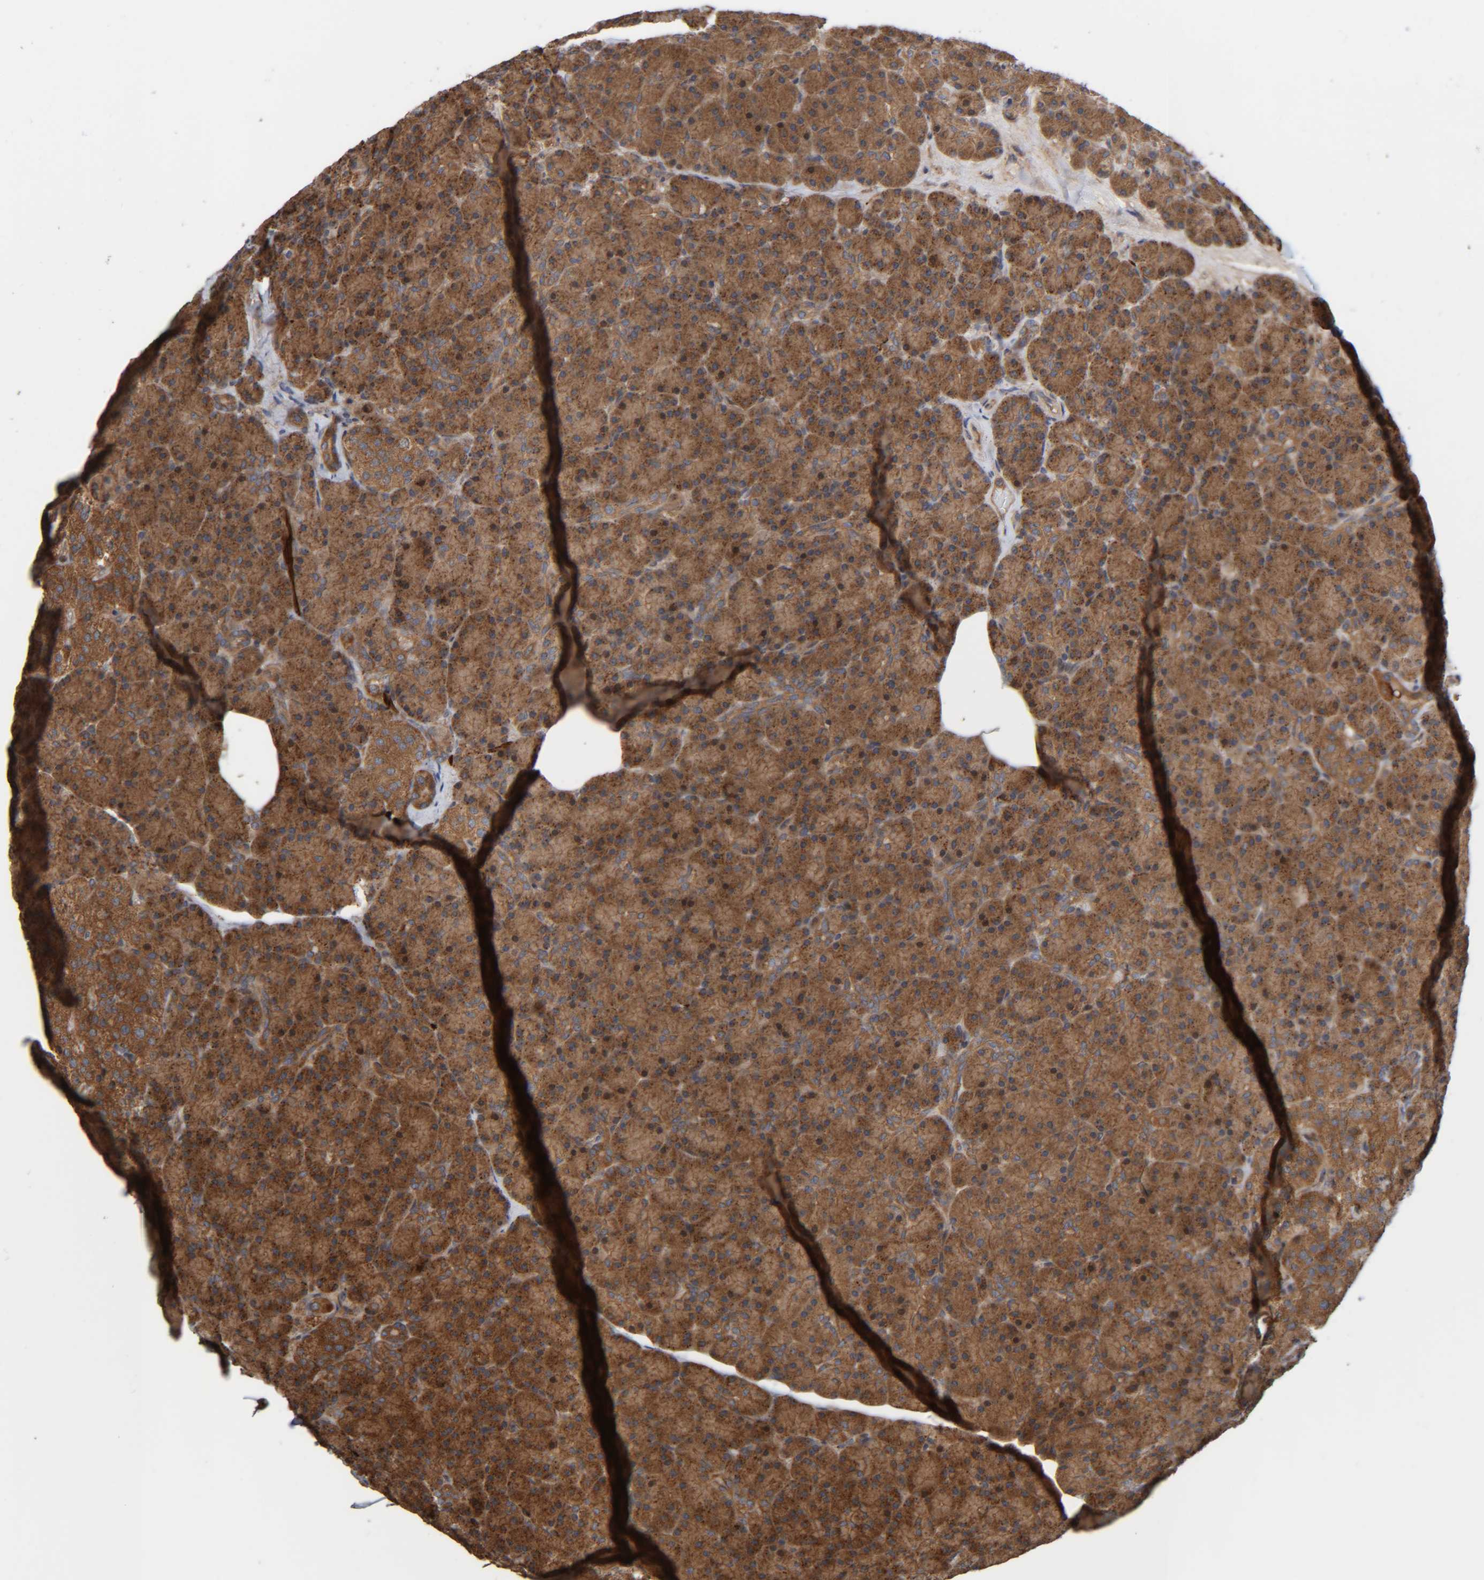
{"staining": {"intensity": "strong", "quantity": ">75%", "location": "cytoplasmic/membranous"}, "tissue": "pancreas", "cell_type": "Exocrine glandular cells", "image_type": "normal", "snomed": [{"axis": "morphology", "description": "Normal tissue, NOS"}, {"axis": "topography", "description": "Pancreas"}], "caption": "Immunohistochemistry (IHC) (DAB) staining of benign pancreas shows strong cytoplasmic/membranous protein expression in approximately >75% of exocrine glandular cells. The staining is performed using DAB brown chromogen to label protein expression. The nuclei are counter-stained blue using hematoxylin.", "gene": "CCDC57", "patient": {"sex": "female", "age": 43}}